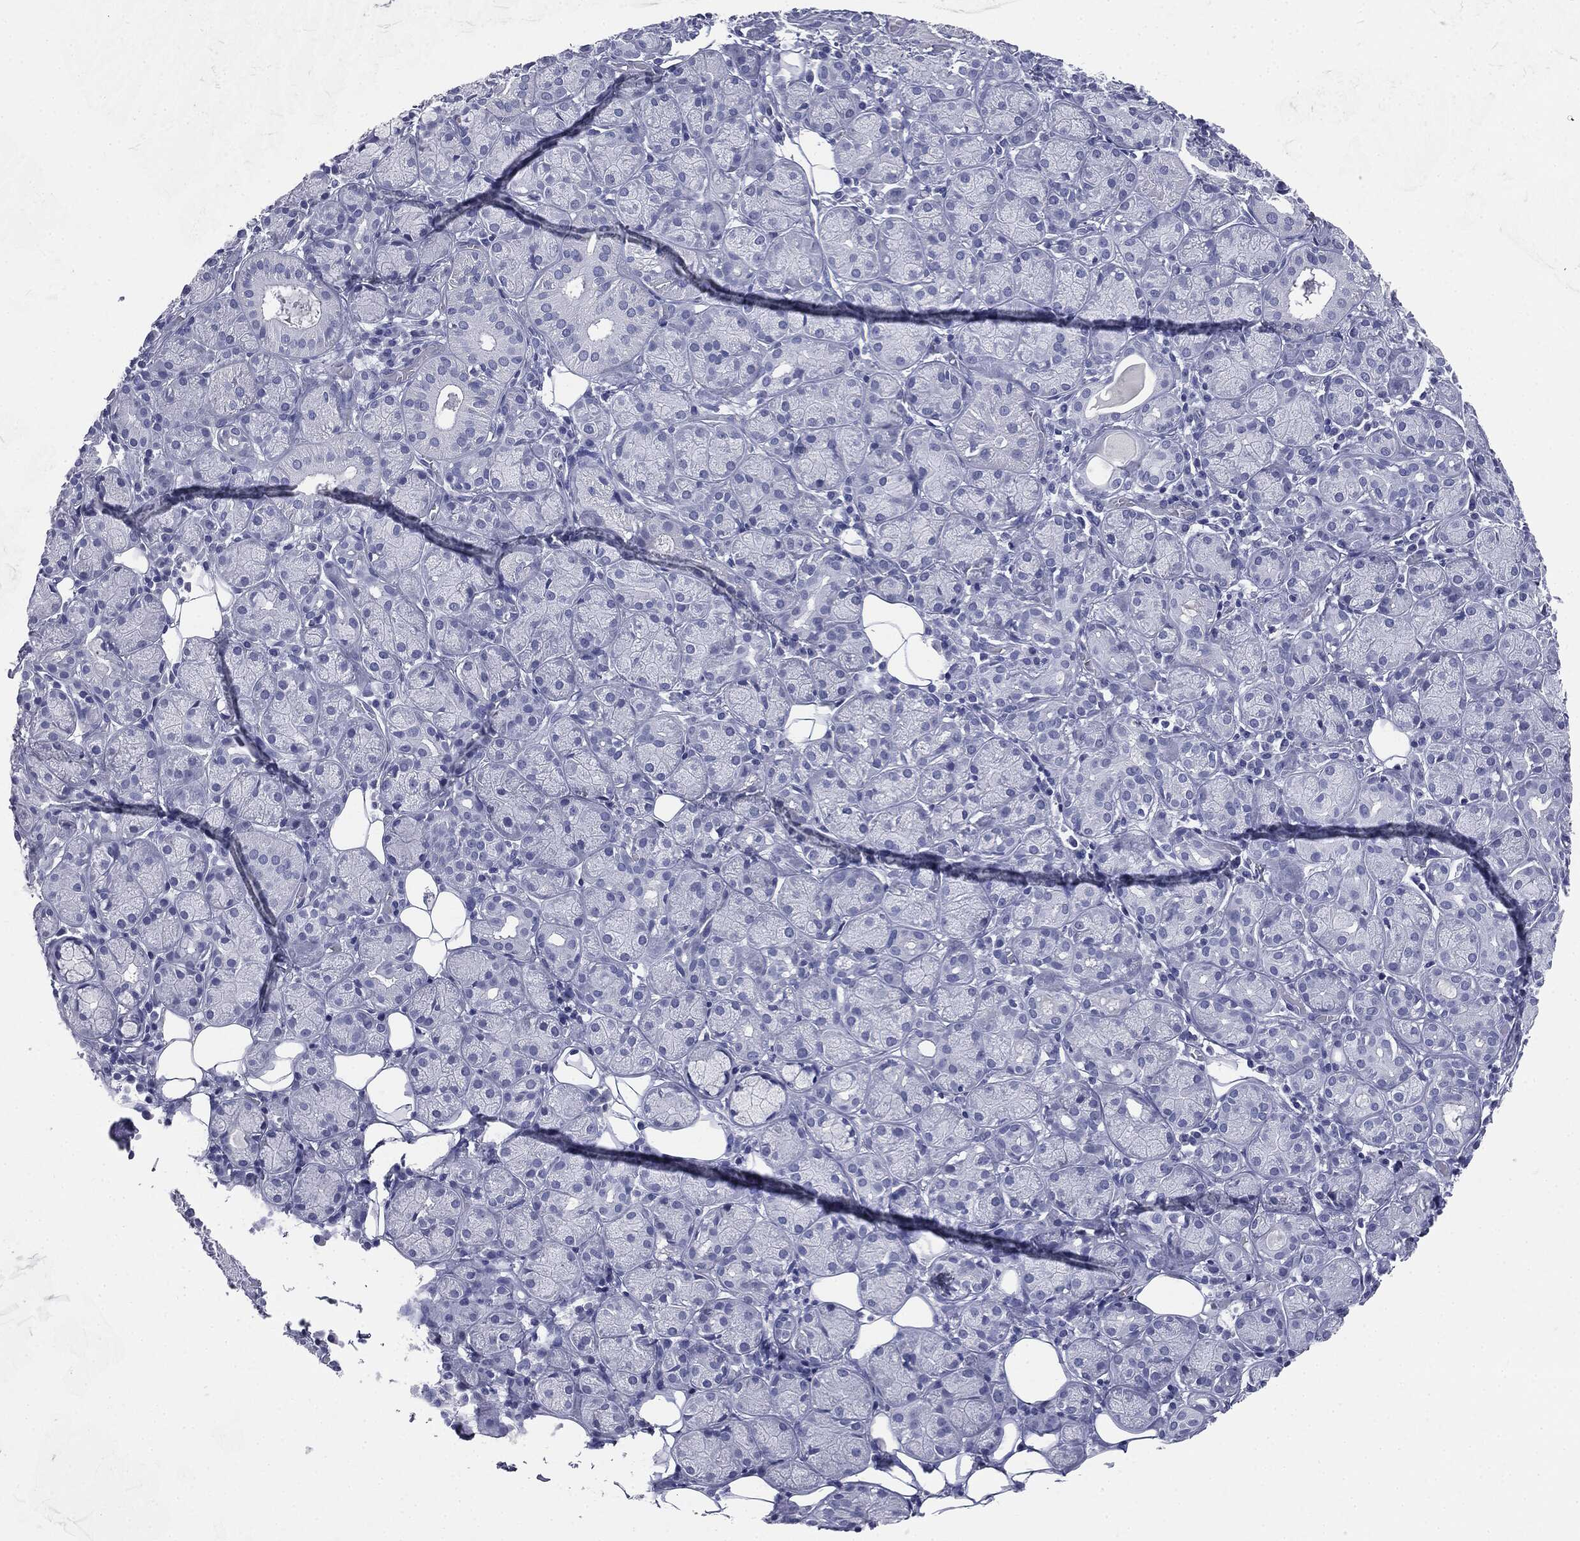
{"staining": {"intensity": "negative", "quantity": "none", "location": "none"}, "tissue": "salivary gland", "cell_type": "Glandular cells", "image_type": "normal", "snomed": [{"axis": "morphology", "description": "Normal tissue, NOS"}, {"axis": "topography", "description": "Salivary gland"}], "caption": "Immunohistochemistry (IHC) image of unremarkable salivary gland: human salivary gland stained with DAB (3,3'-diaminobenzidine) displays no significant protein staining in glandular cells.", "gene": "ATP2A1", "patient": {"sex": "male", "age": 71}}